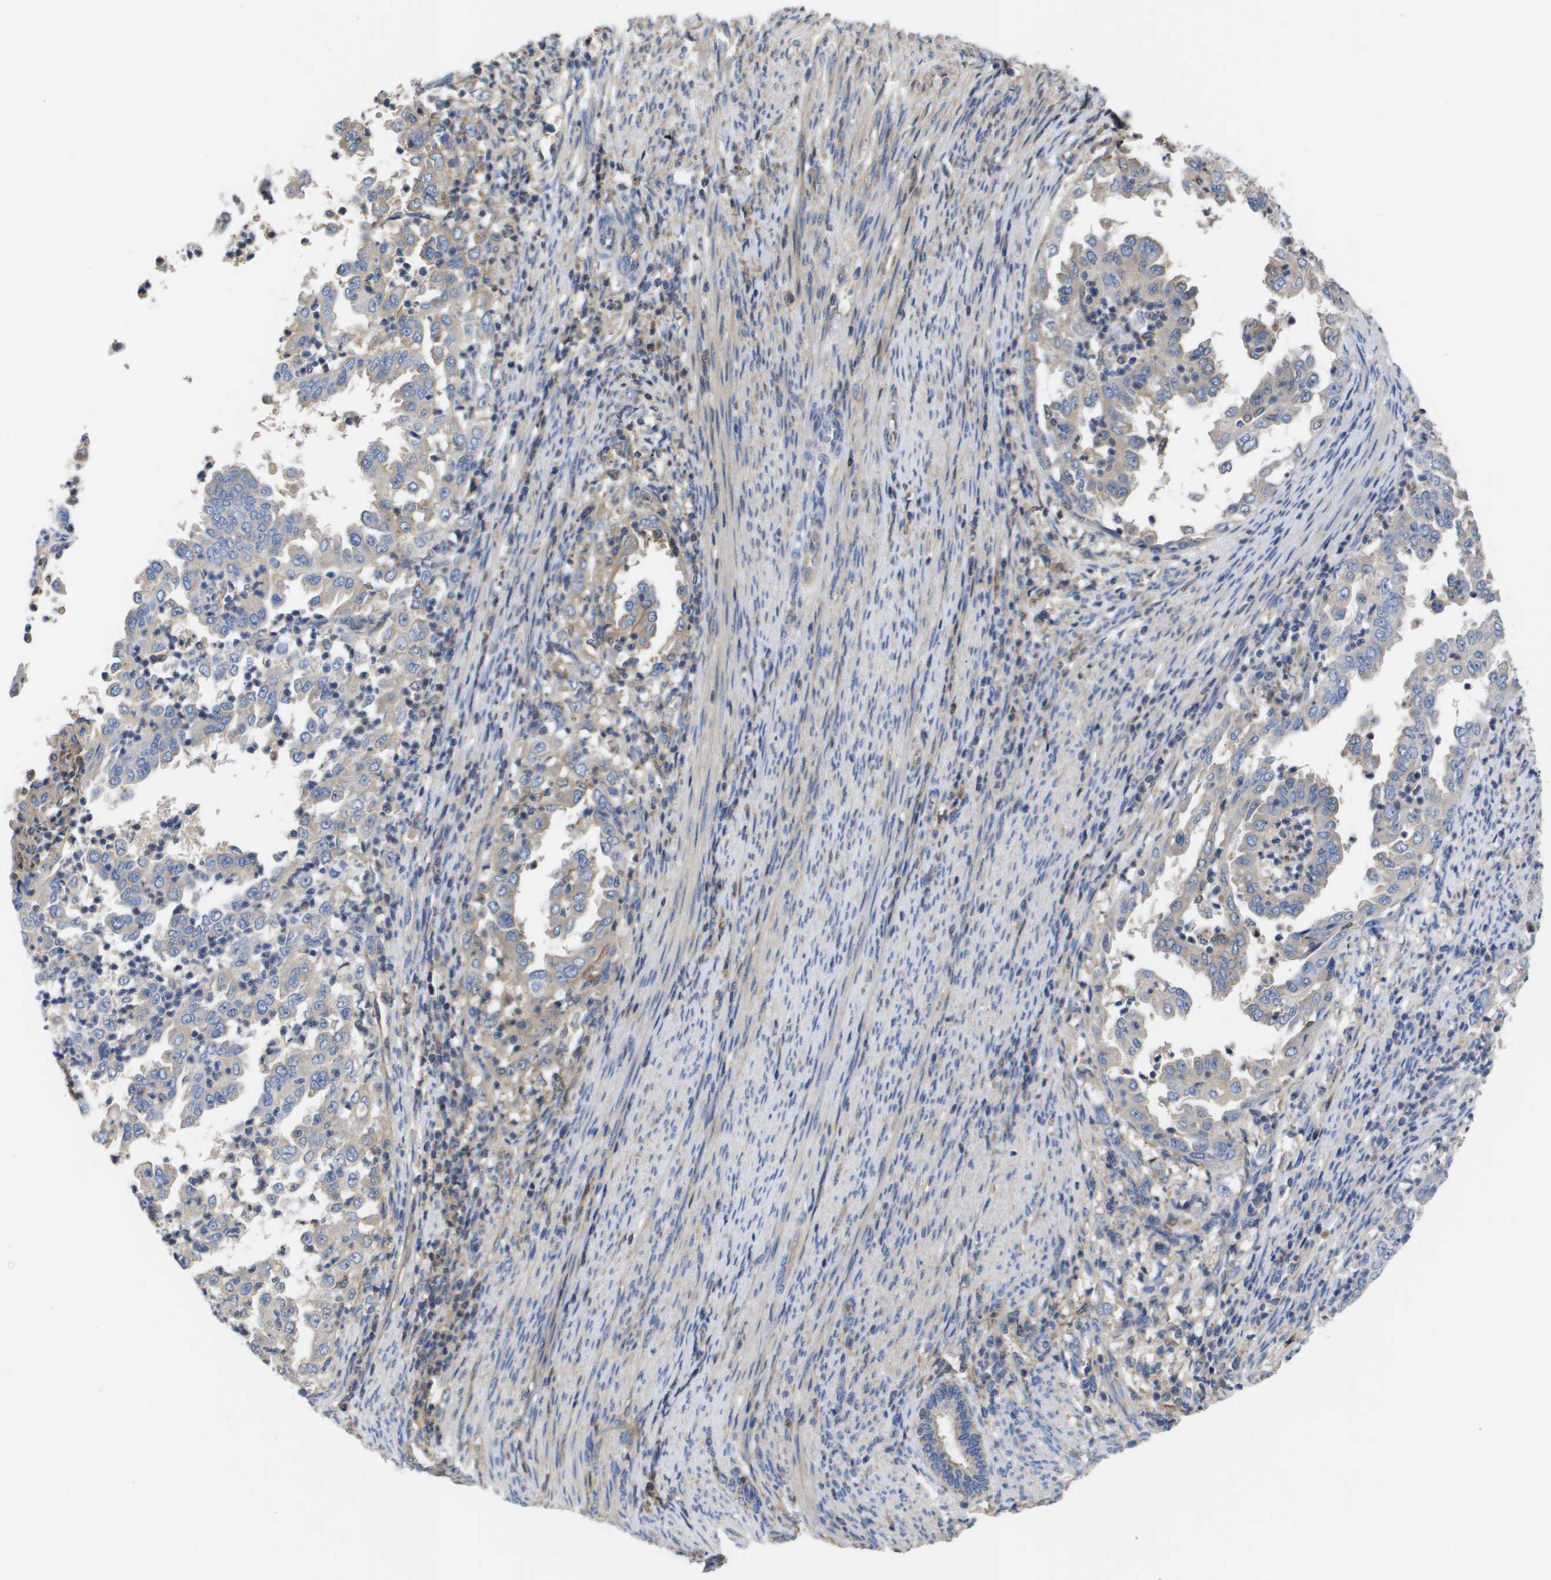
{"staining": {"intensity": "weak", "quantity": "<25%", "location": "cytoplasmic/membranous"}, "tissue": "endometrial cancer", "cell_type": "Tumor cells", "image_type": "cancer", "snomed": [{"axis": "morphology", "description": "Adenocarcinoma, NOS"}, {"axis": "topography", "description": "Endometrium"}], "caption": "DAB immunohistochemical staining of human endometrial cancer (adenocarcinoma) shows no significant expression in tumor cells.", "gene": "SERPINA6", "patient": {"sex": "female", "age": 85}}